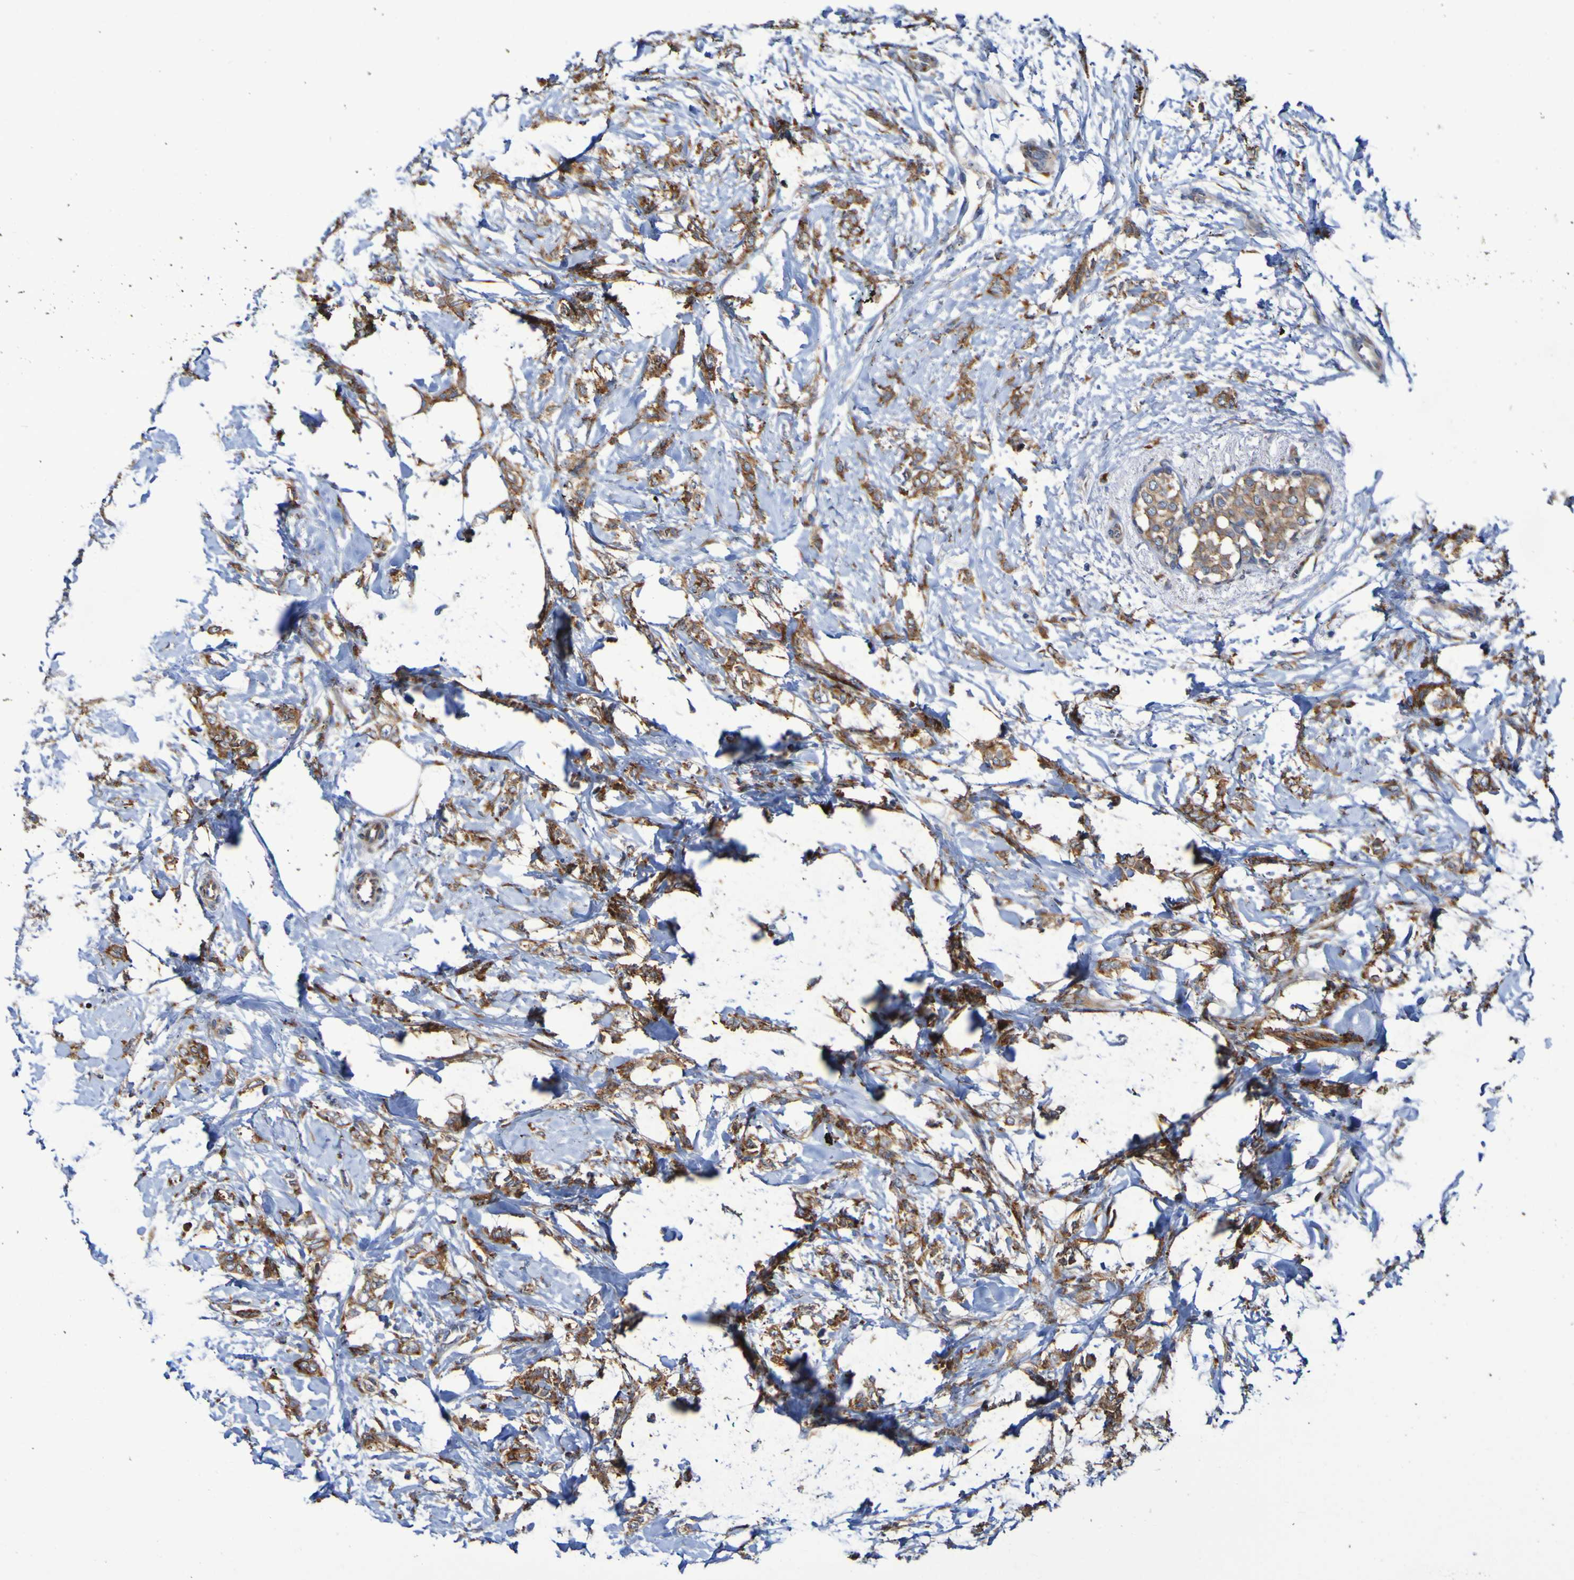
{"staining": {"intensity": "moderate", "quantity": ">75%", "location": "cytoplasmic/membranous"}, "tissue": "breast cancer", "cell_type": "Tumor cells", "image_type": "cancer", "snomed": [{"axis": "morphology", "description": "Lobular carcinoma, in situ"}, {"axis": "morphology", "description": "Lobular carcinoma"}, {"axis": "topography", "description": "Breast"}], "caption": "Moderate cytoplasmic/membranous protein positivity is appreciated in approximately >75% of tumor cells in lobular carcinoma in situ (breast).", "gene": "FKBP3", "patient": {"sex": "female", "age": 41}}